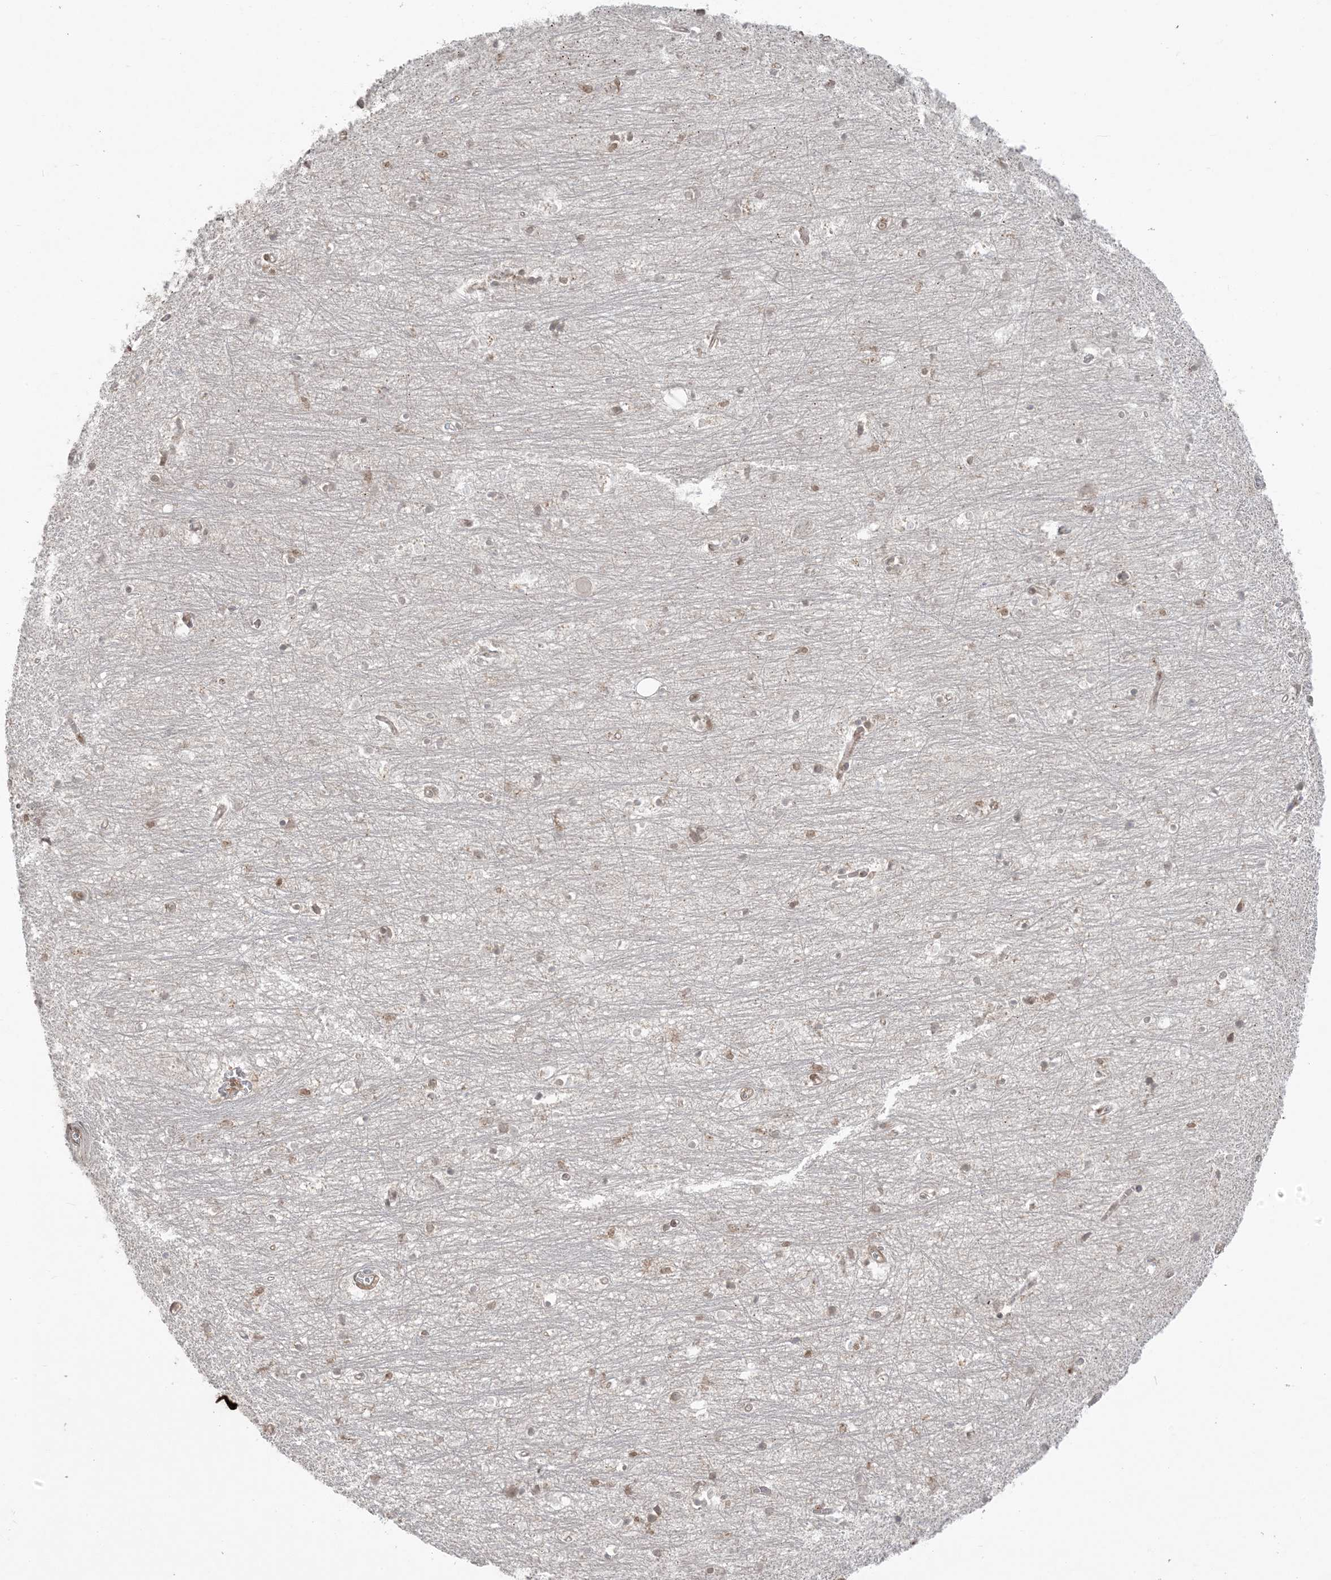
{"staining": {"intensity": "weak", "quantity": "25%-75%", "location": "cytoplasmic/membranous,nuclear"}, "tissue": "hippocampus", "cell_type": "Glial cells", "image_type": "normal", "snomed": [{"axis": "morphology", "description": "Normal tissue, NOS"}, {"axis": "topography", "description": "Hippocampus"}], "caption": "Brown immunohistochemical staining in unremarkable hippocampus displays weak cytoplasmic/membranous,nuclear expression in about 25%-75% of glial cells.", "gene": "DDX19B", "patient": {"sex": "female", "age": 64}}